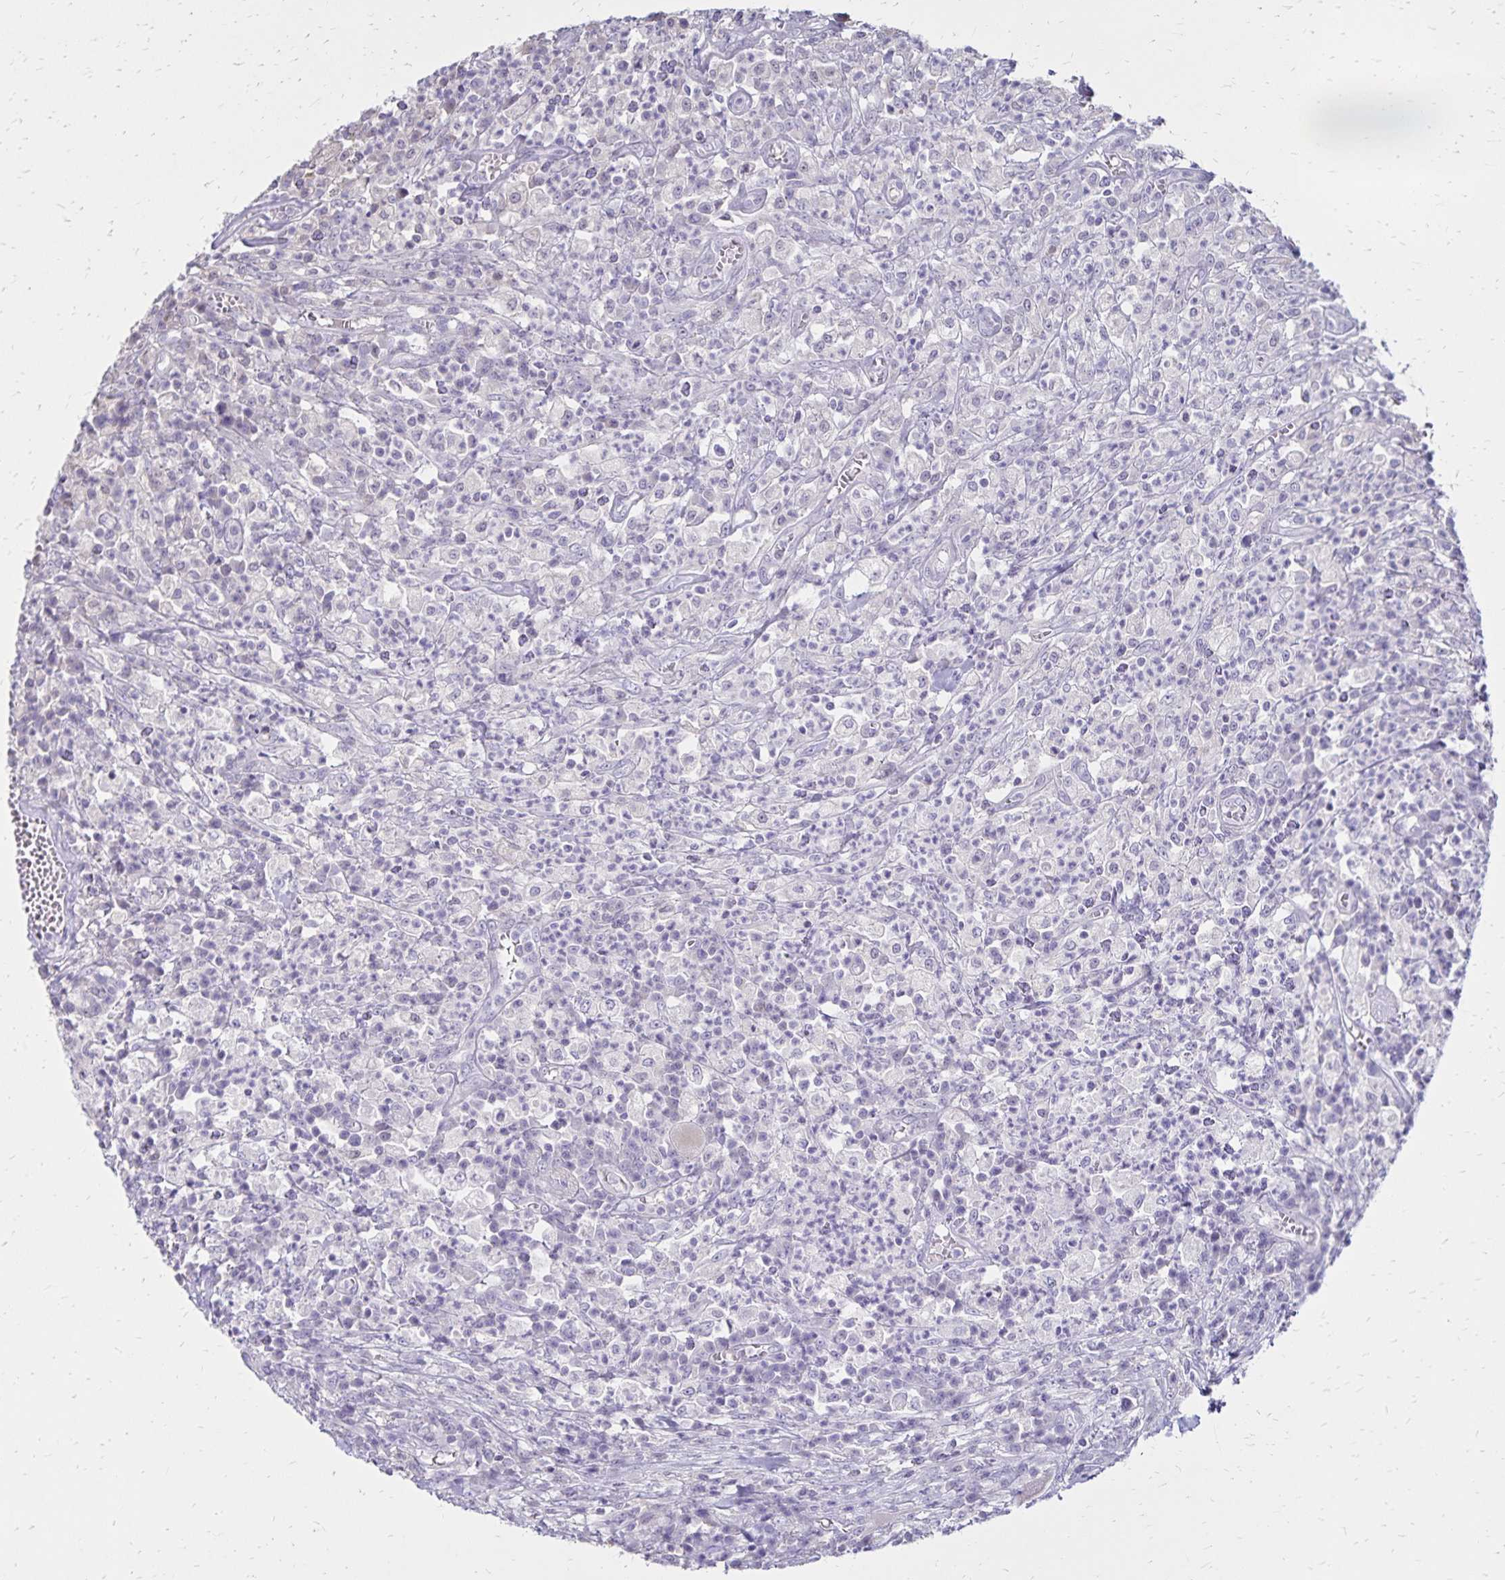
{"staining": {"intensity": "negative", "quantity": "none", "location": "none"}, "tissue": "colorectal cancer", "cell_type": "Tumor cells", "image_type": "cancer", "snomed": [{"axis": "morphology", "description": "Normal tissue, NOS"}, {"axis": "morphology", "description": "Adenocarcinoma, NOS"}, {"axis": "topography", "description": "Colon"}], "caption": "High magnification brightfield microscopy of colorectal cancer (adenocarcinoma) stained with DAB (brown) and counterstained with hematoxylin (blue): tumor cells show no significant expression. (DAB immunohistochemistry, high magnification).", "gene": "SH3GL3", "patient": {"sex": "male", "age": 65}}